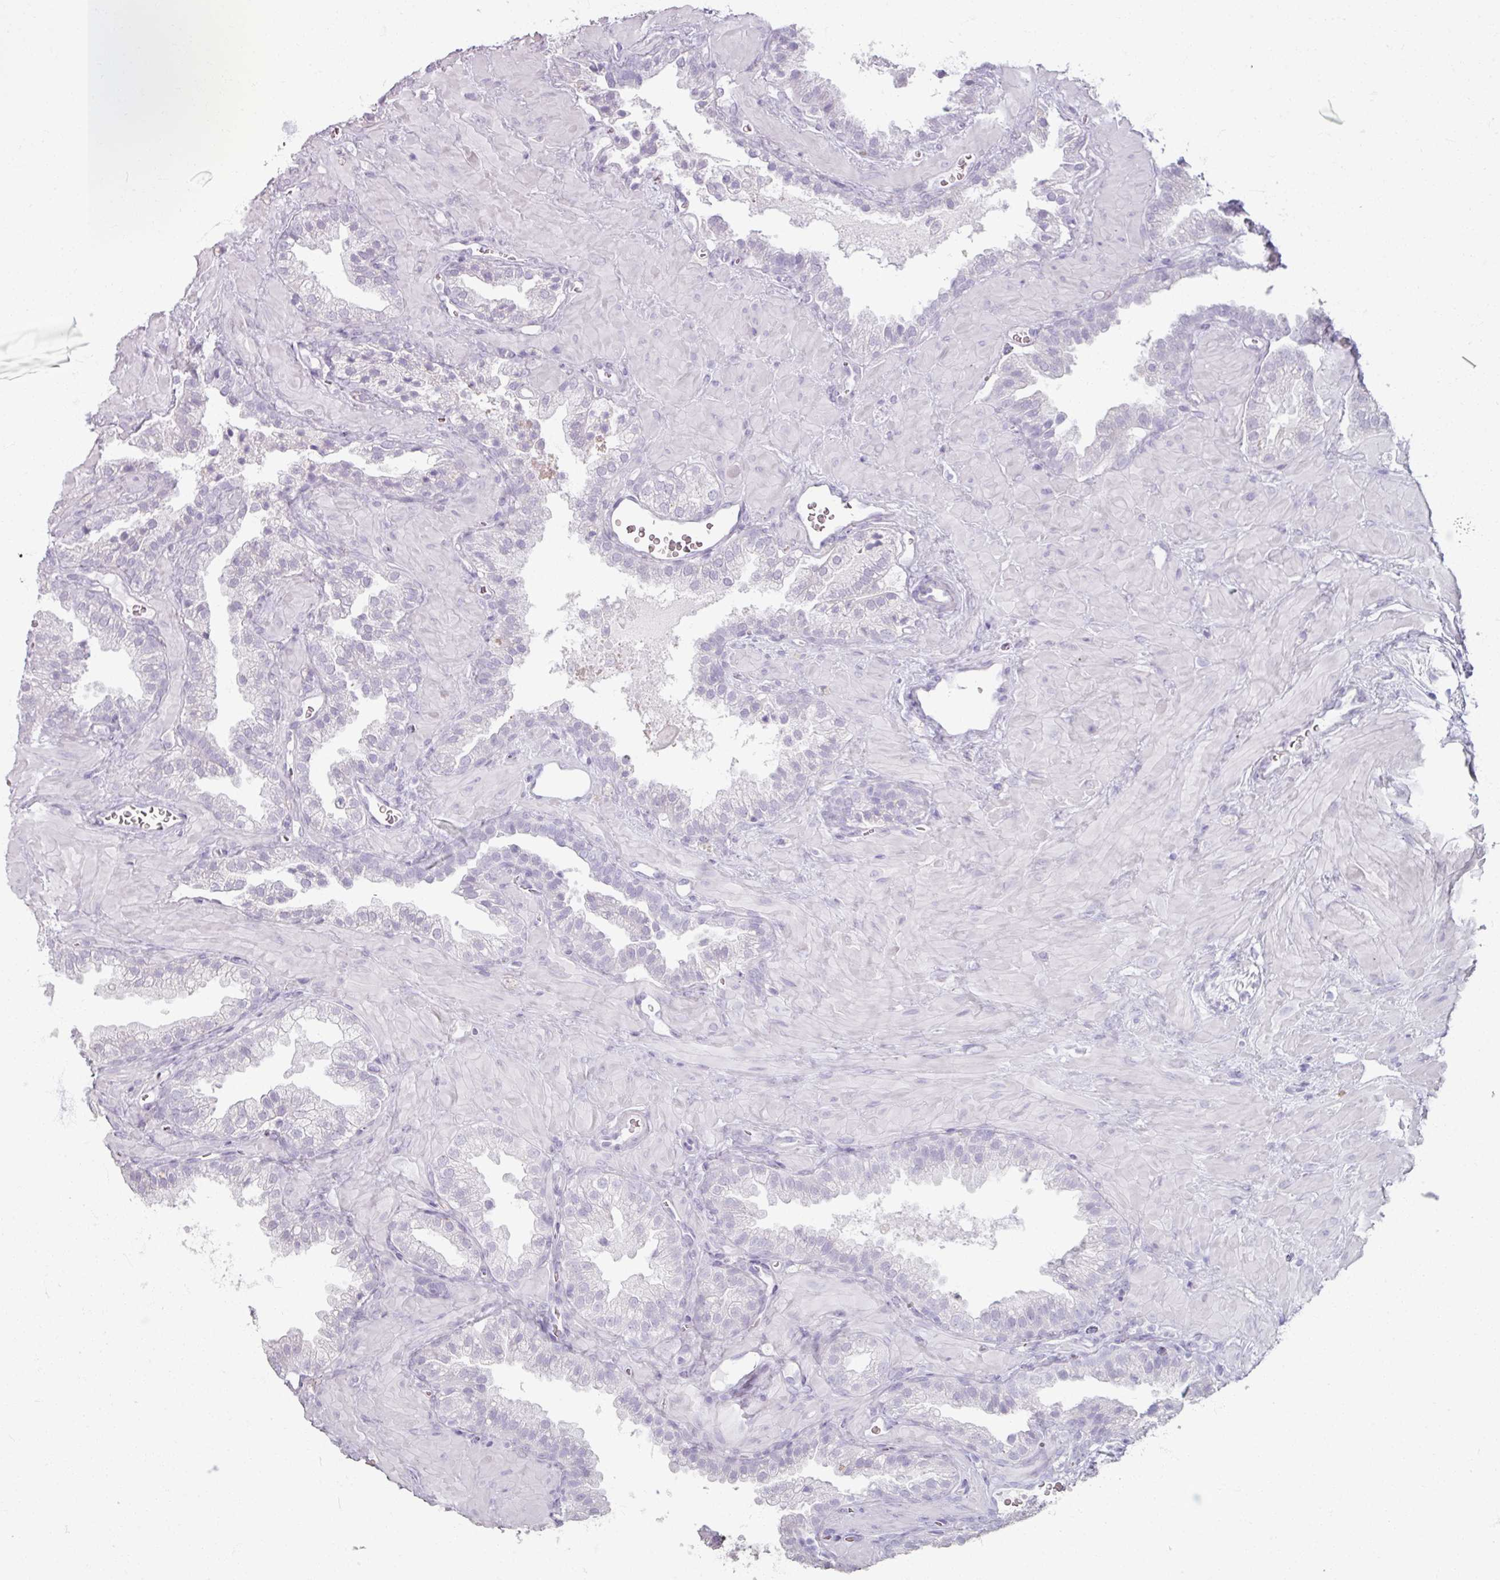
{"staining": {"intensity": "negative", "quantity": "none", "location": "none"}, "tissue": "prostate cancer", "cell_type": "Tumor cells", "image_type": "cancer", "snomed": [{"axis": "morphology", "description": "Adenocarcinoma, Low grade"}, {"axis": "topography", "description": "Prostate"}], "caption": "Human prostate low-grade adenocarcinoma stained for a protein using immunohistochemistry (IHC) demonstrates no staining in tumor cells.", "gene": "ARG1", "patient": {"sex": "male", "age": 62}}